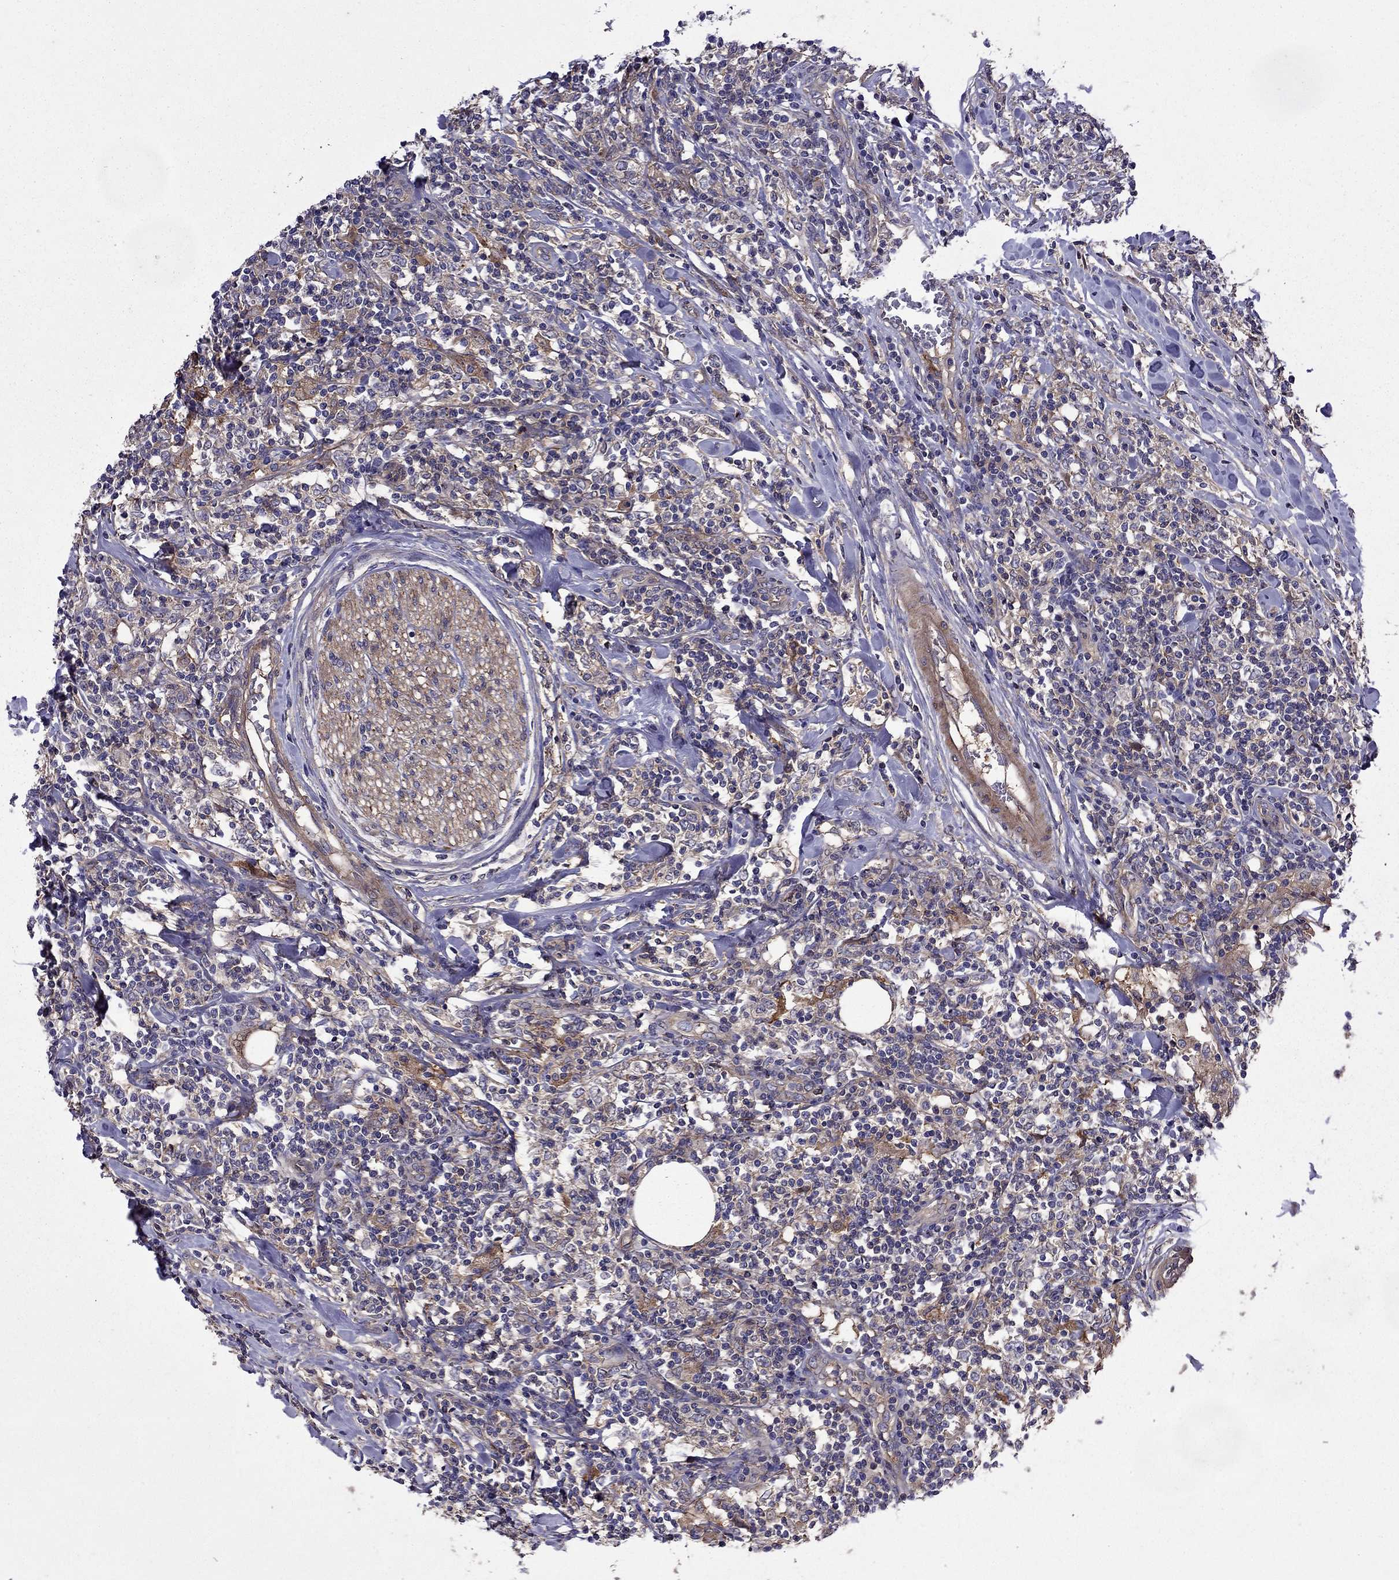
{"staining": {"intensity": "weak", "quantity": "25%-75%", "location": "cytoplasmic/membranous"}, "tissue": "lymphoma", "cell_type": "Tumor cells", "image_type": "cancer", "snomed": [{"axis": "morphology", "description": "Malignant lymphoma, non-Hodgkin's type, High grade"}, {"axis": "topography", "description": "Lymph node"}], "caption": "Protein staining reveals weak cytoplasmic/membranous positivity in about 25%-75% of tumor cells in high-grade malignant lymphoma, non-Hodgkin's type.", "gene": "ITGB1", "patient": {"sex": "female", "age": 84}}